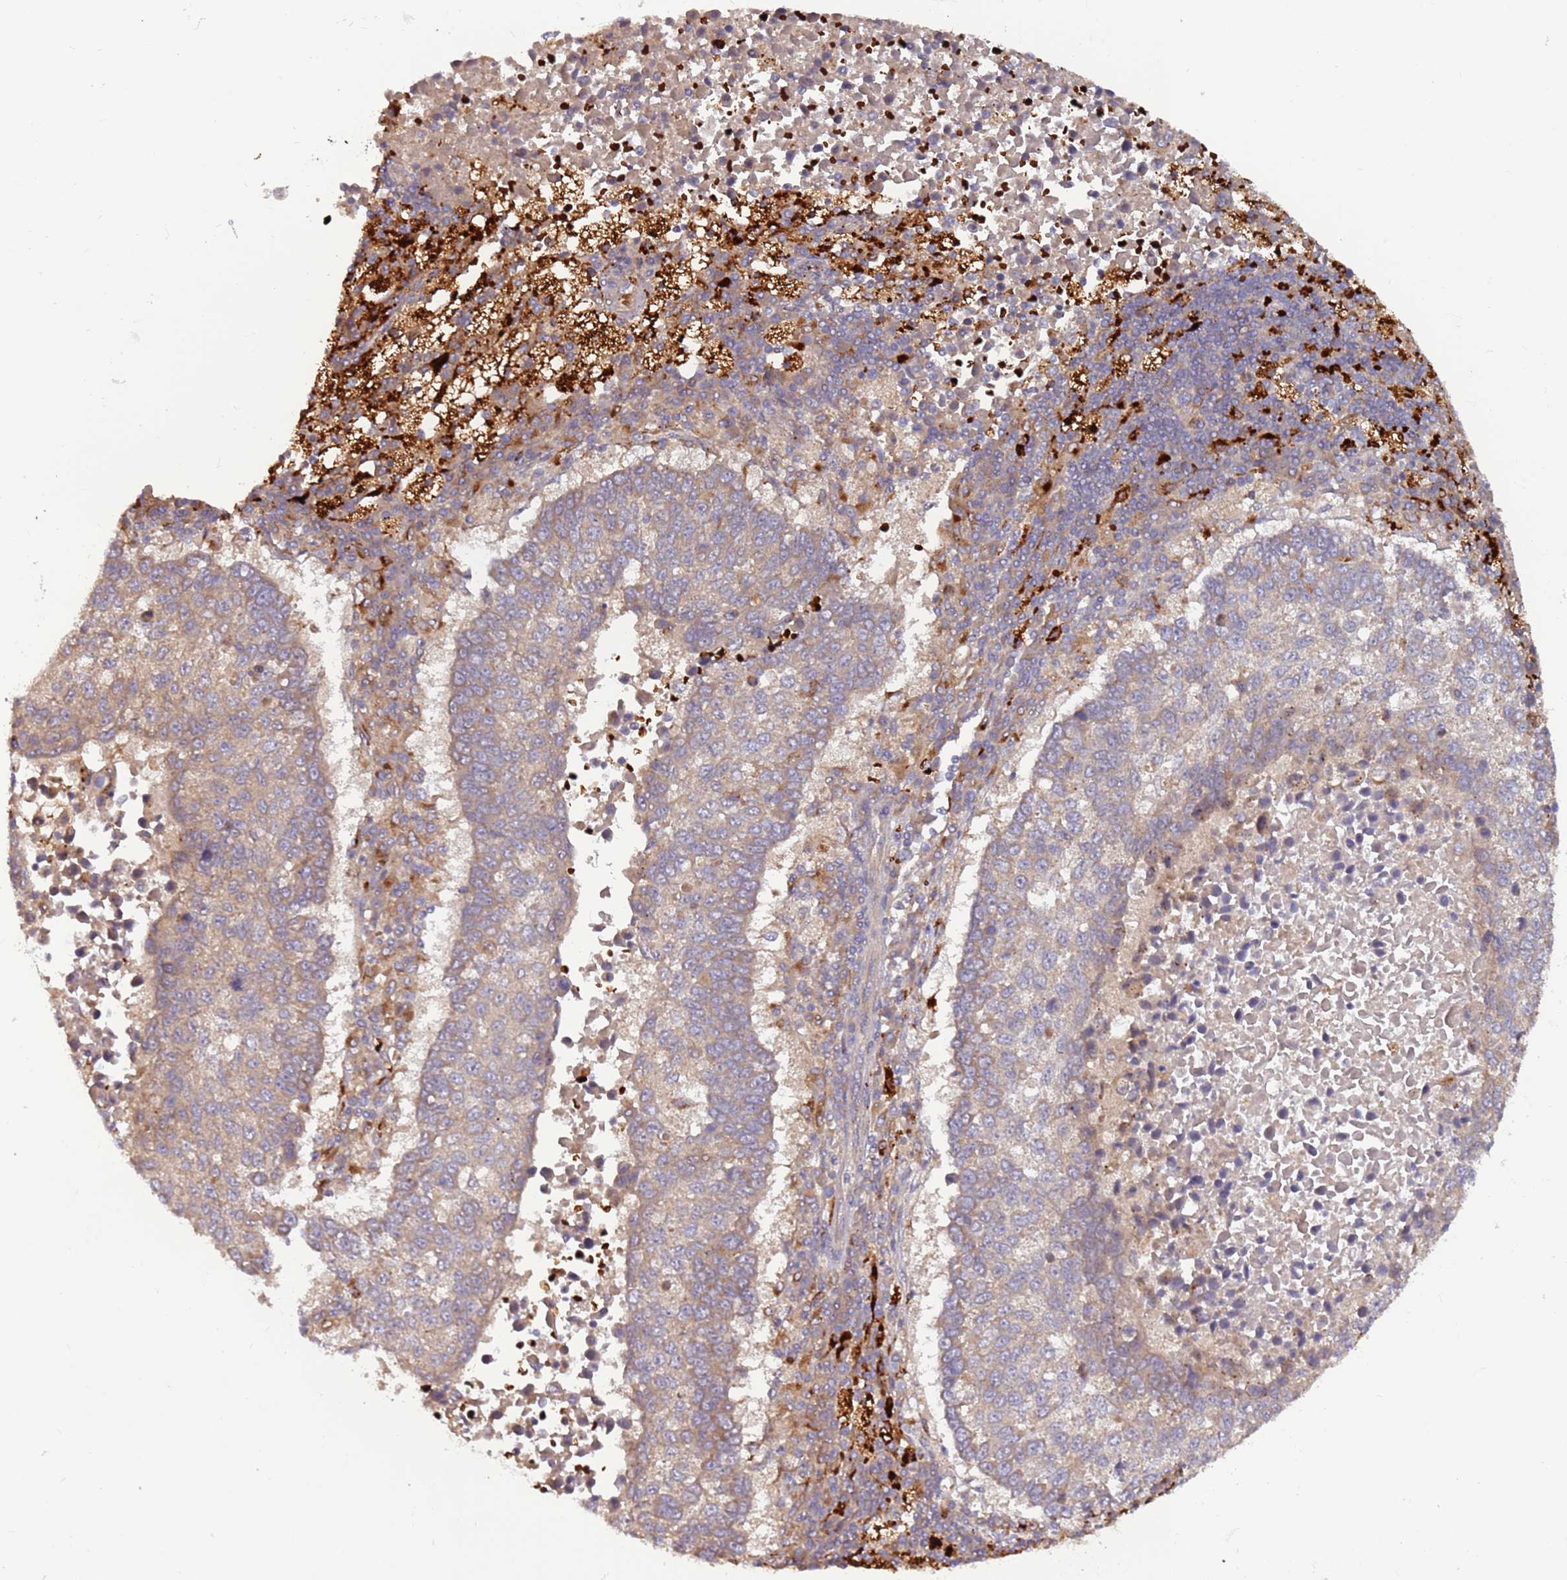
{"staining": {"intensity": "weak", "quantity": "25%-75%", "location": "cytoplasmic/membranous"}, "tissue": "lung cancer", "cell_type": "Tumor cells", "image_type": "cancer", "snomed": [{"axis": "morphology", "description": "Squamous cell carcinoma, NOS"}, {"axis": "topography", "description": "Lung"}], "caption": "The immunohistochemical stain highlights weak cytoplasmic/membranous staining in tumor cells of lung cancer tissue. (DAB = brown stain, brightfield microscopy at high magnification).", "gene": "VPS36", "patient": {"sex": "male", "age": 73}}